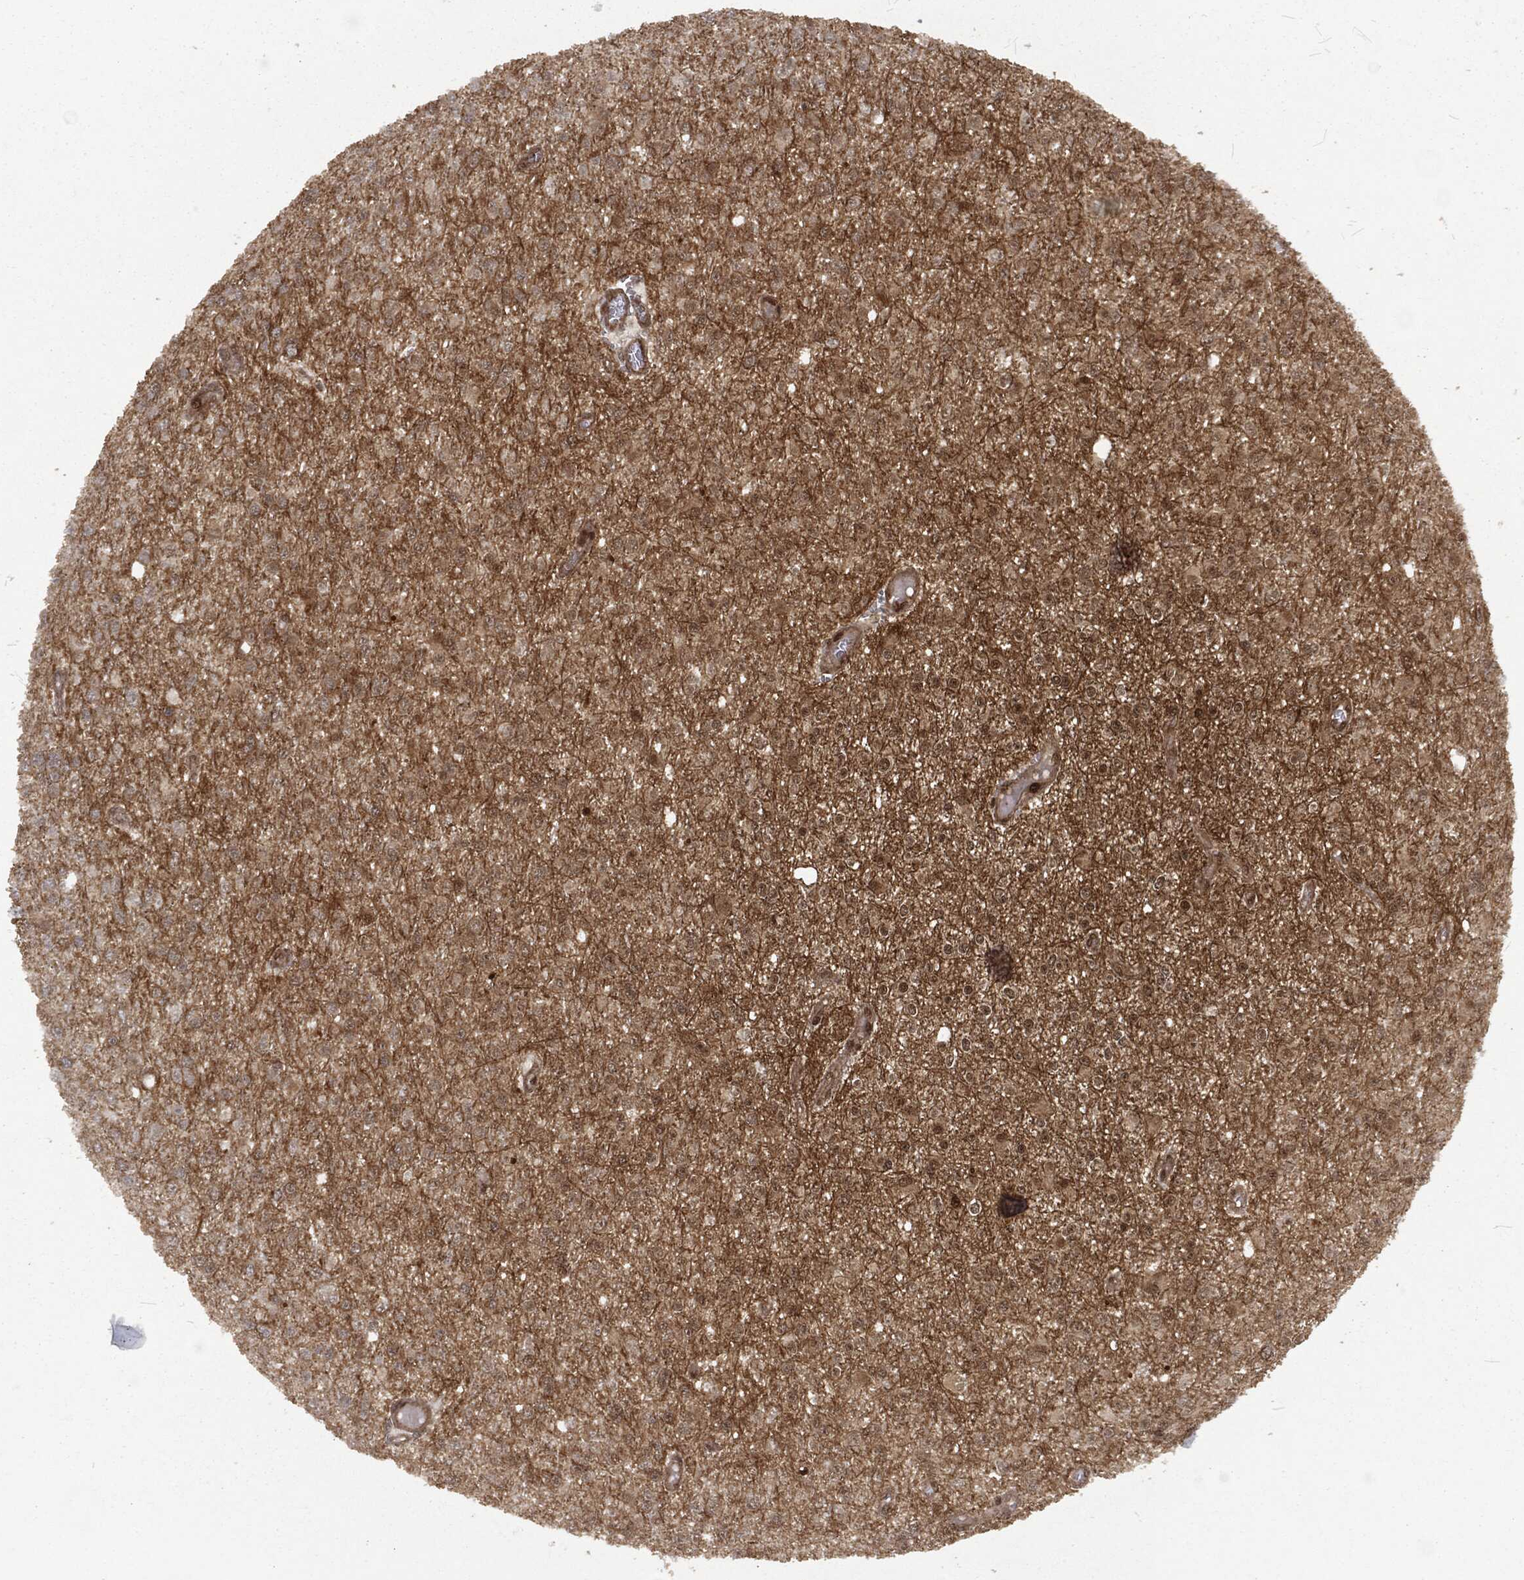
{"staining": {"intensity": "moderate", "quantity": "25%-75%", "location": "nuclear"}, "tissue": "glioma", "cell_type": "Tumor cells", "image_type": "cancer", "snomed": [{"axis": "morphology", "description": "Glioma, malignant, Low grade"}, {"axis": "topography", "description": "Brain"}], "caption": "Malignant glioma (low-grade) was stained to show a protein in brown. There is medium levels of moderate nuclear staining in about 25%-75% of tumor cells.", "gene": "NGRN", "patient": {"sex": "female", "age": 45}}